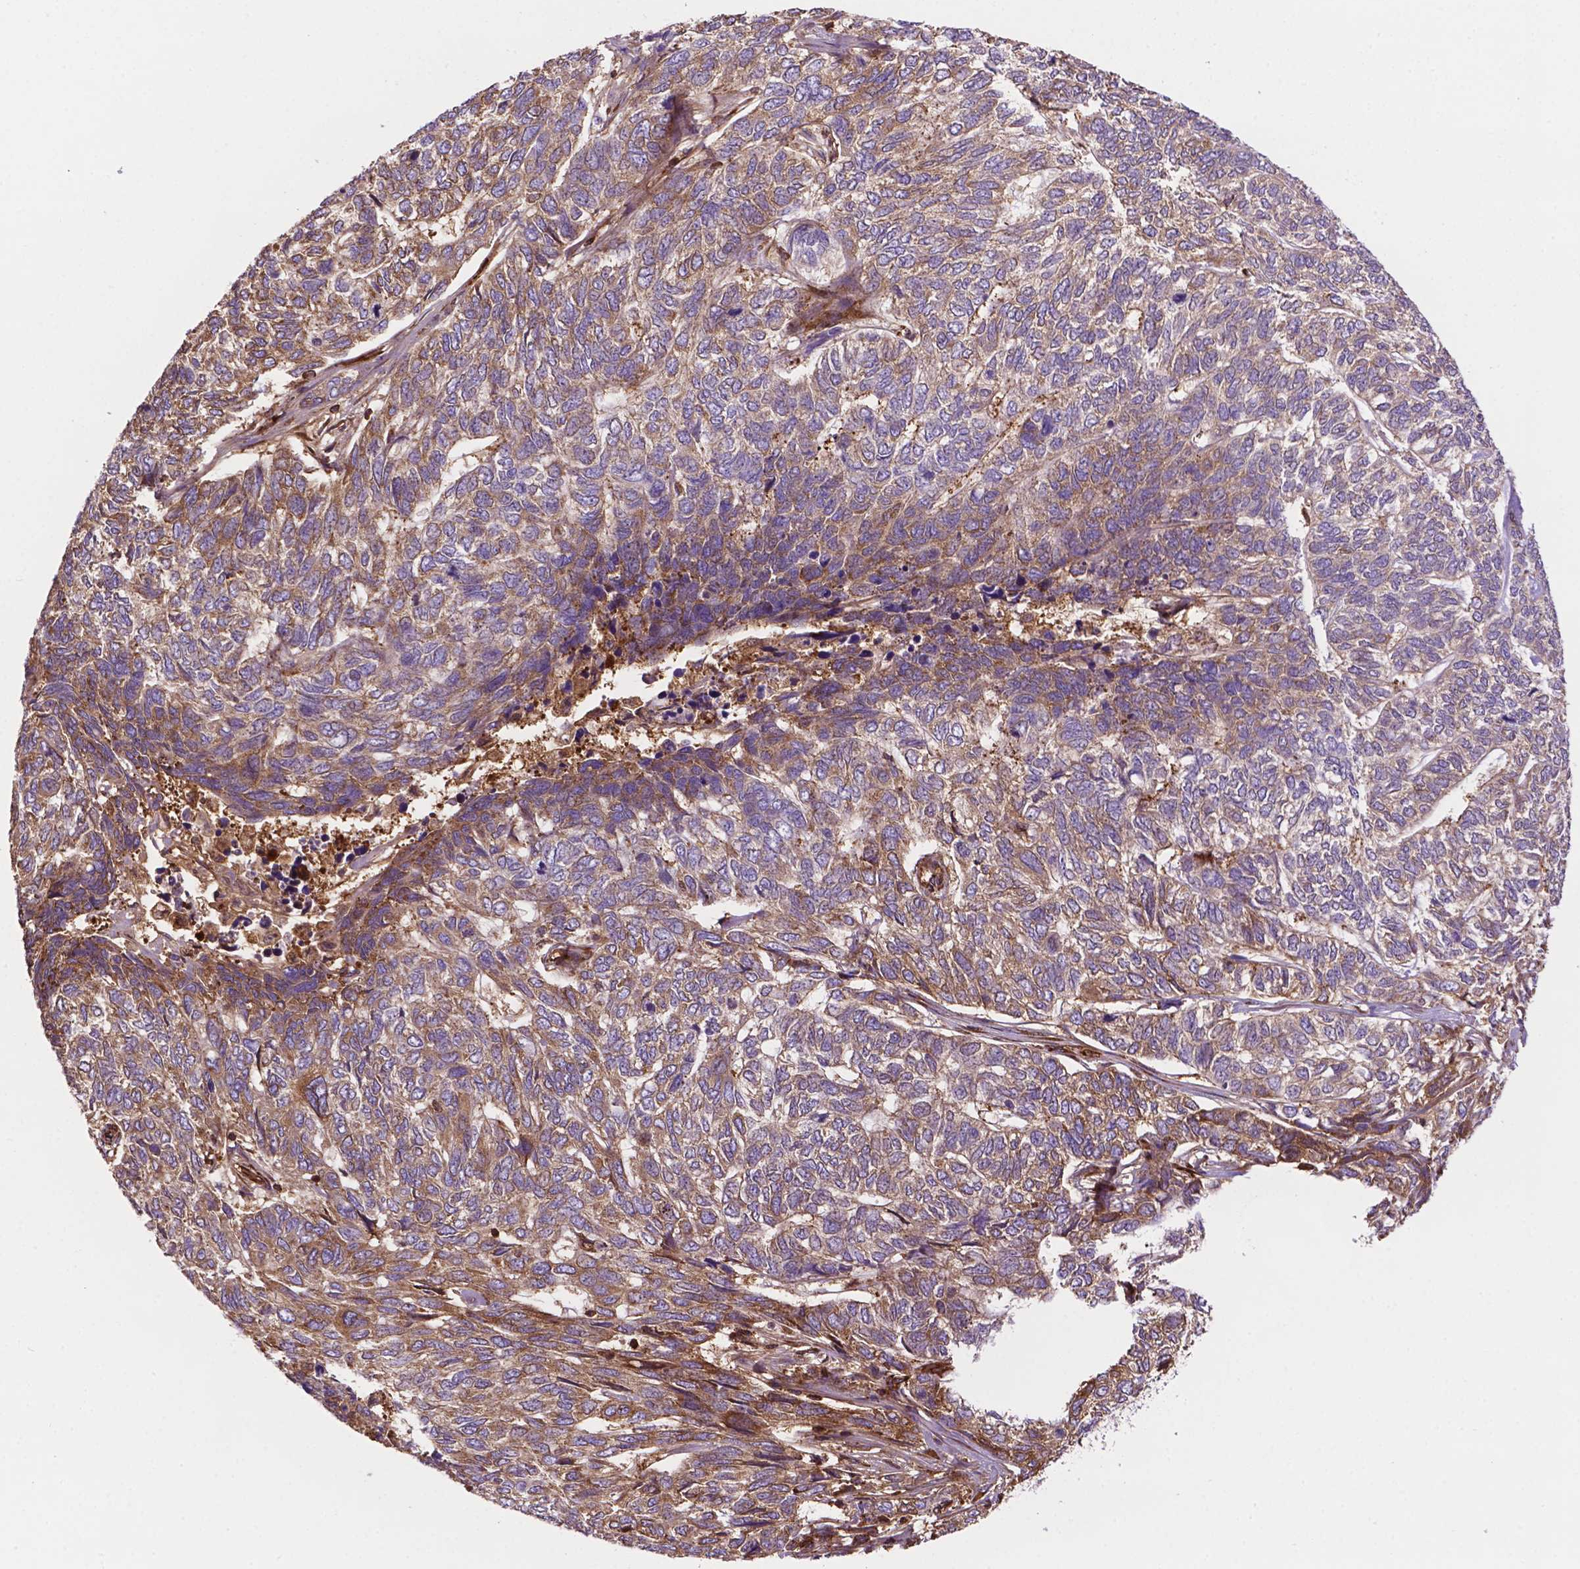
{"staining": {"intensity": "weak", "quantity": ">75%", "location": "cytoplasmic/membranous"}, "tissue": "skin cancer", "cell_type": "Tumor cells", "image_type": "cancer", "snomed": [{"axis": "morphology", "description": "Basal cell carcinoma"}, {"axis": "topography", "description": "Skin"}], "caption": "A histopathology image showing weak cytoplasmic/membranous positivity in about >75% of tumor cells in skin cancer, as visualized by brown immunohistochemical staining.", "gene": "DCN", "patient": {"sex": "female", "age": 65}}